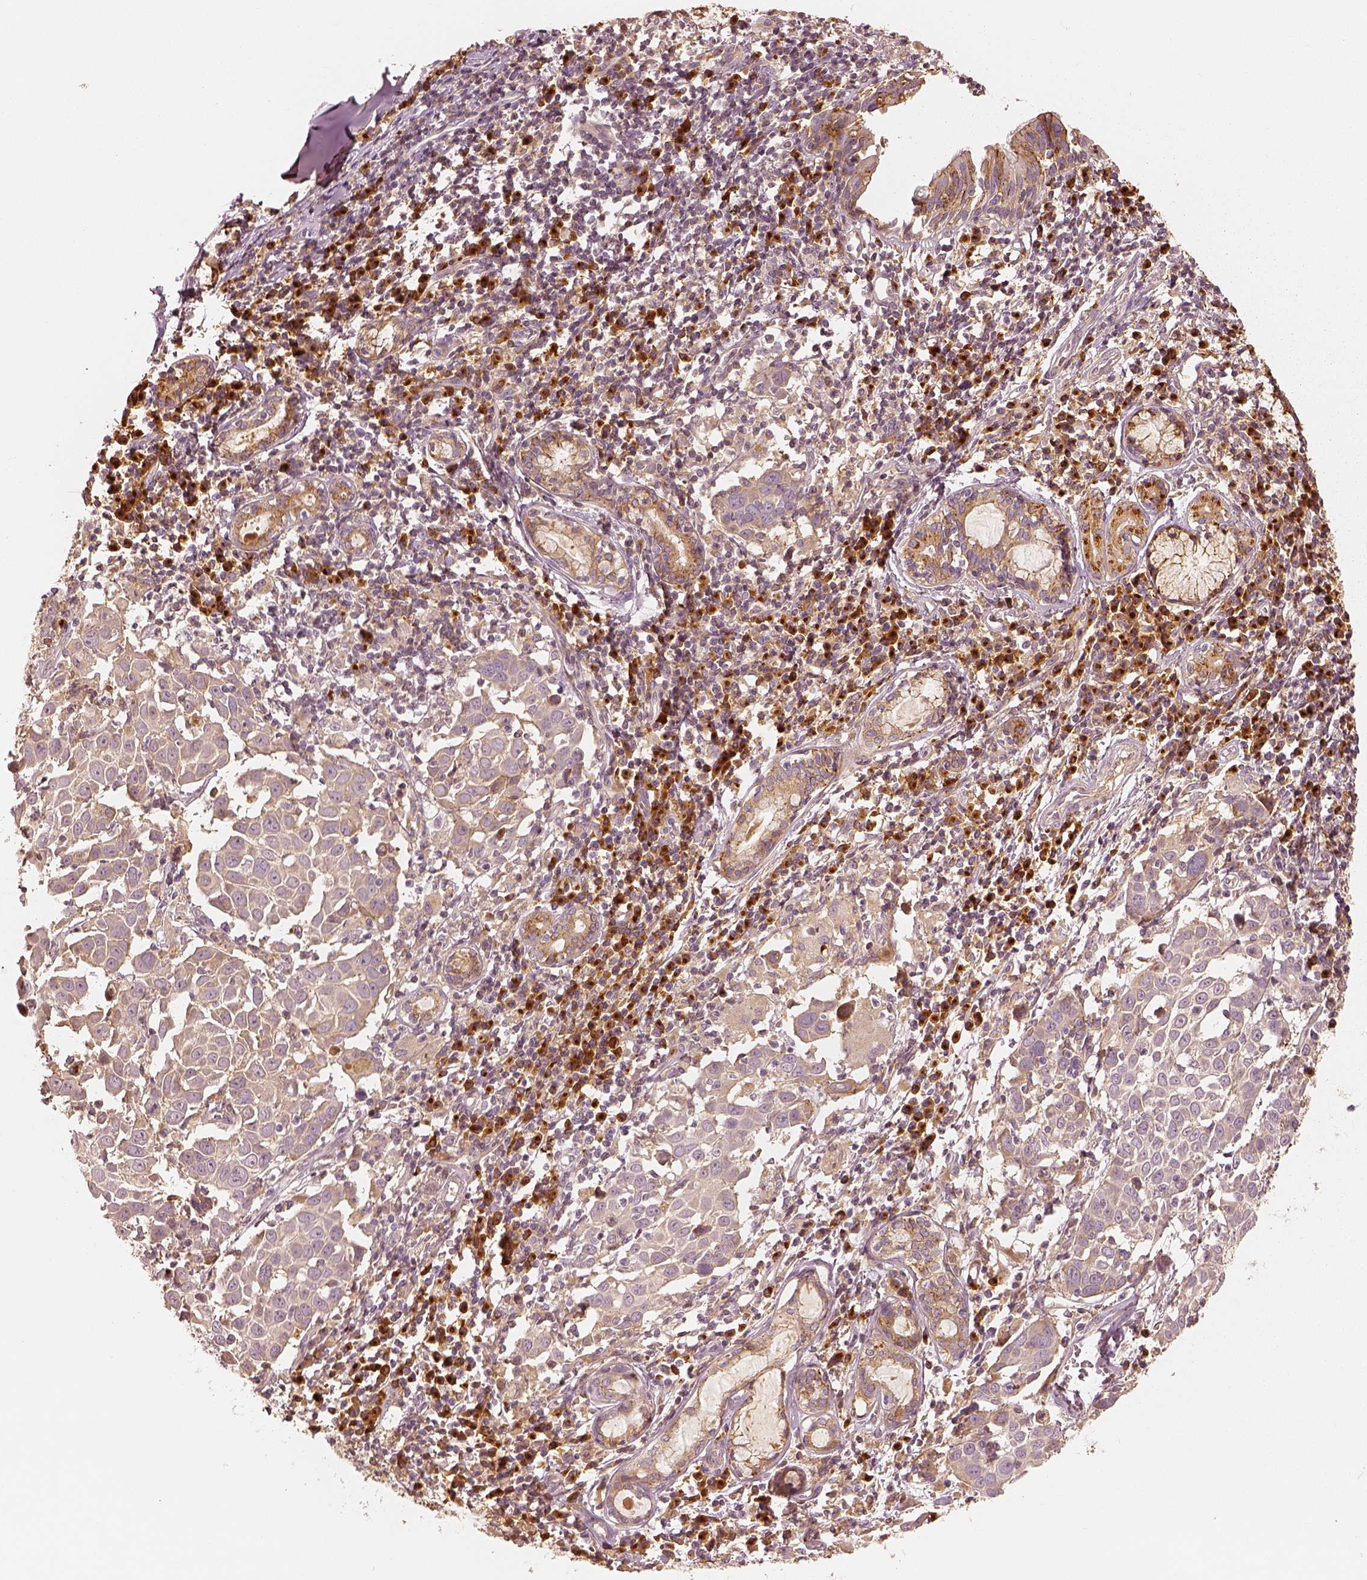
{"staining": {"intensity": "weak", "quantity": "25%-75%", "location": "cytoplasmic/membranous"}, "tissue": "lung cancer", "cell_type": "Tumor cells", "image_type": "cancer", "snomed": [{"axis": "morphology", "description": "Squamous cell carcinoma, NOS"}, {"axis": "topography", "description": "Lung"}], "caption": "Lung squamous cell carcinoma stained for a protein shows weak cytoplasmic/membranous positivity in tumor cells.", "gene": "GORASP2", "patient": {"sex": "male", "age": 57}}